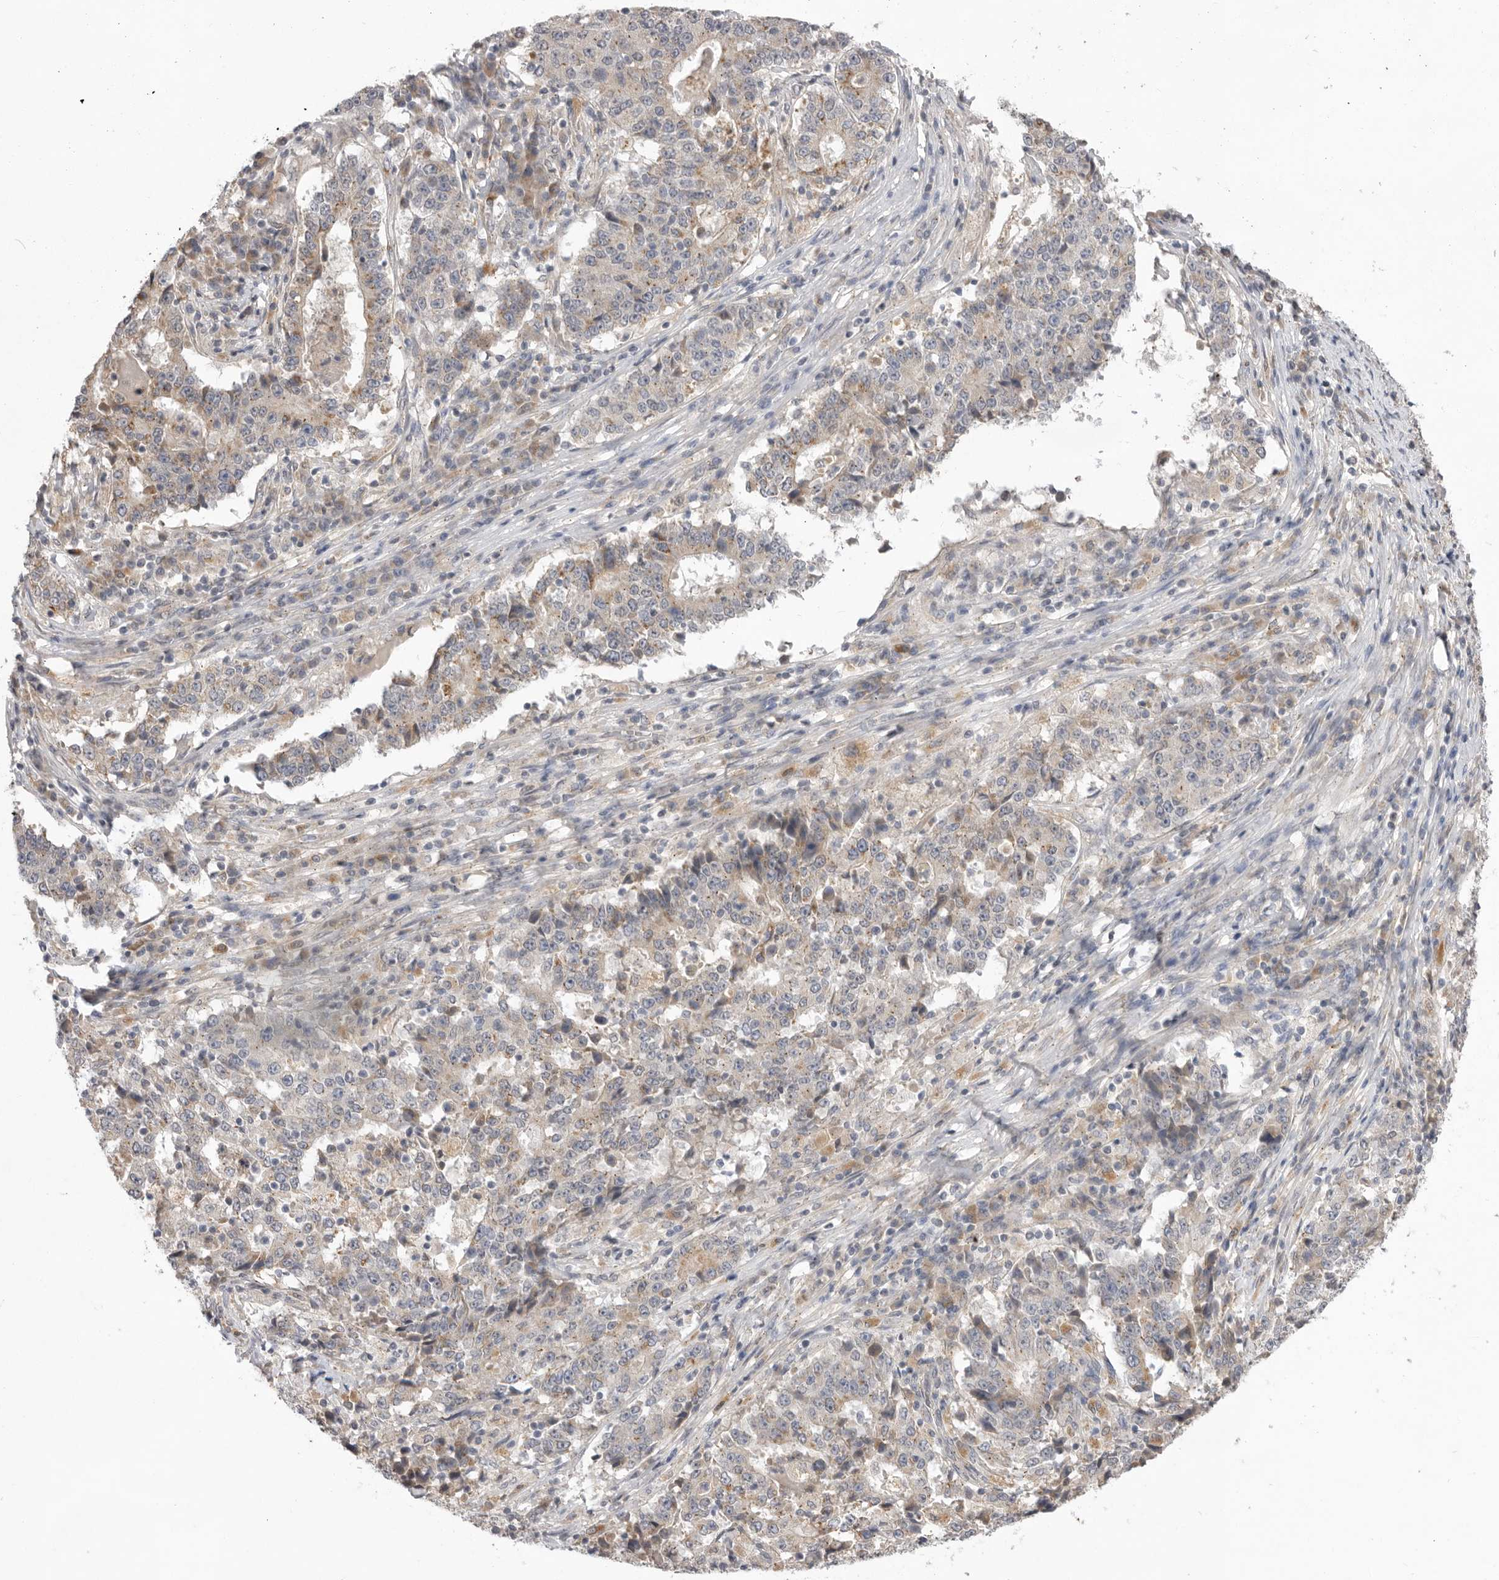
{"staining": {"intensity": "weak", "quantity": "25%-75%", "location": "cytoplasmic/membranous"}, "tissue": "stomach cancer", "cell_type": "Tumor cells", "image_type": "cancer", "snomed": [{"axis": "morphology", "description": "Adenocarcinoma, NOS"}, {"axis": "topography", "description": "Stomach"}], "caption": "Stomach adenocarcinoma stained with DAB immunohistochemistry reveals low levels of weak cytoplasmic/membranous staining in approximately 25%-75% of tumor cells.", "gene": "TLR3", "patient": {"sex": "male", "age": 59}}